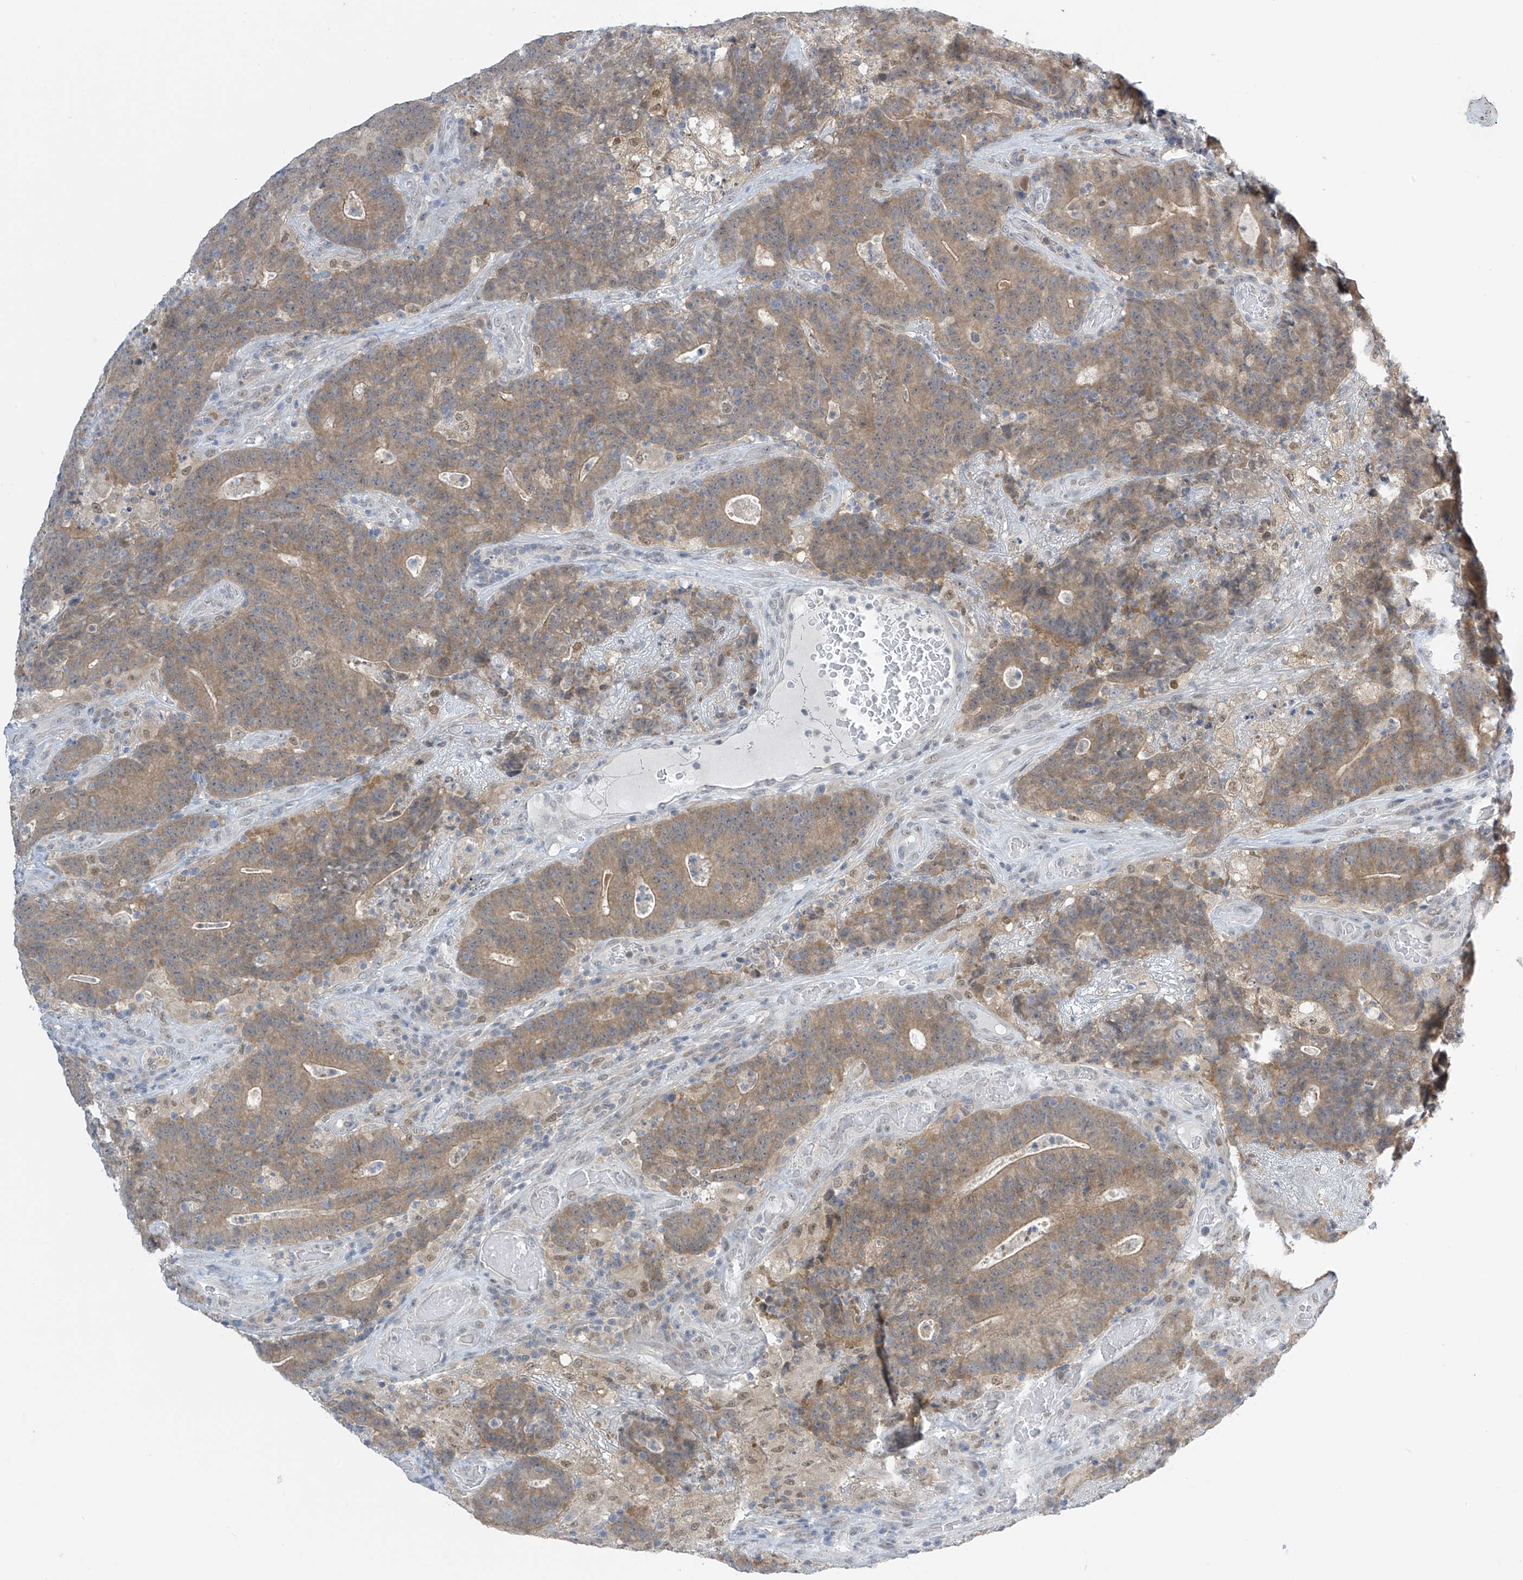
{"staining": {"intensity": "moderate", "quantity": ">75%", "location": "cytoplasmic/membranous"}, "tissue": "colorectal cancer", "cell_type": "Tumor cells", "image_type": "cancer", "snomed": [{"axis": "morphology", "description": "Normal tissue, NOS"}, {"axis": "morphology", "description": "Adenocarcinoma, NOS"}, {"axis": "topography", "description": "Colon"}], "caption": "This histopathology image reveals colorectal cancer stained with immunohistochemistry (IHC) to label a protein in brown. The cytoplasmic/membranous of tumor cells show moderate positivity for the protein. Nuclei are counter-stained blue.", "gene": "APLF", "patient": {"sex": "female", "age": 75}}